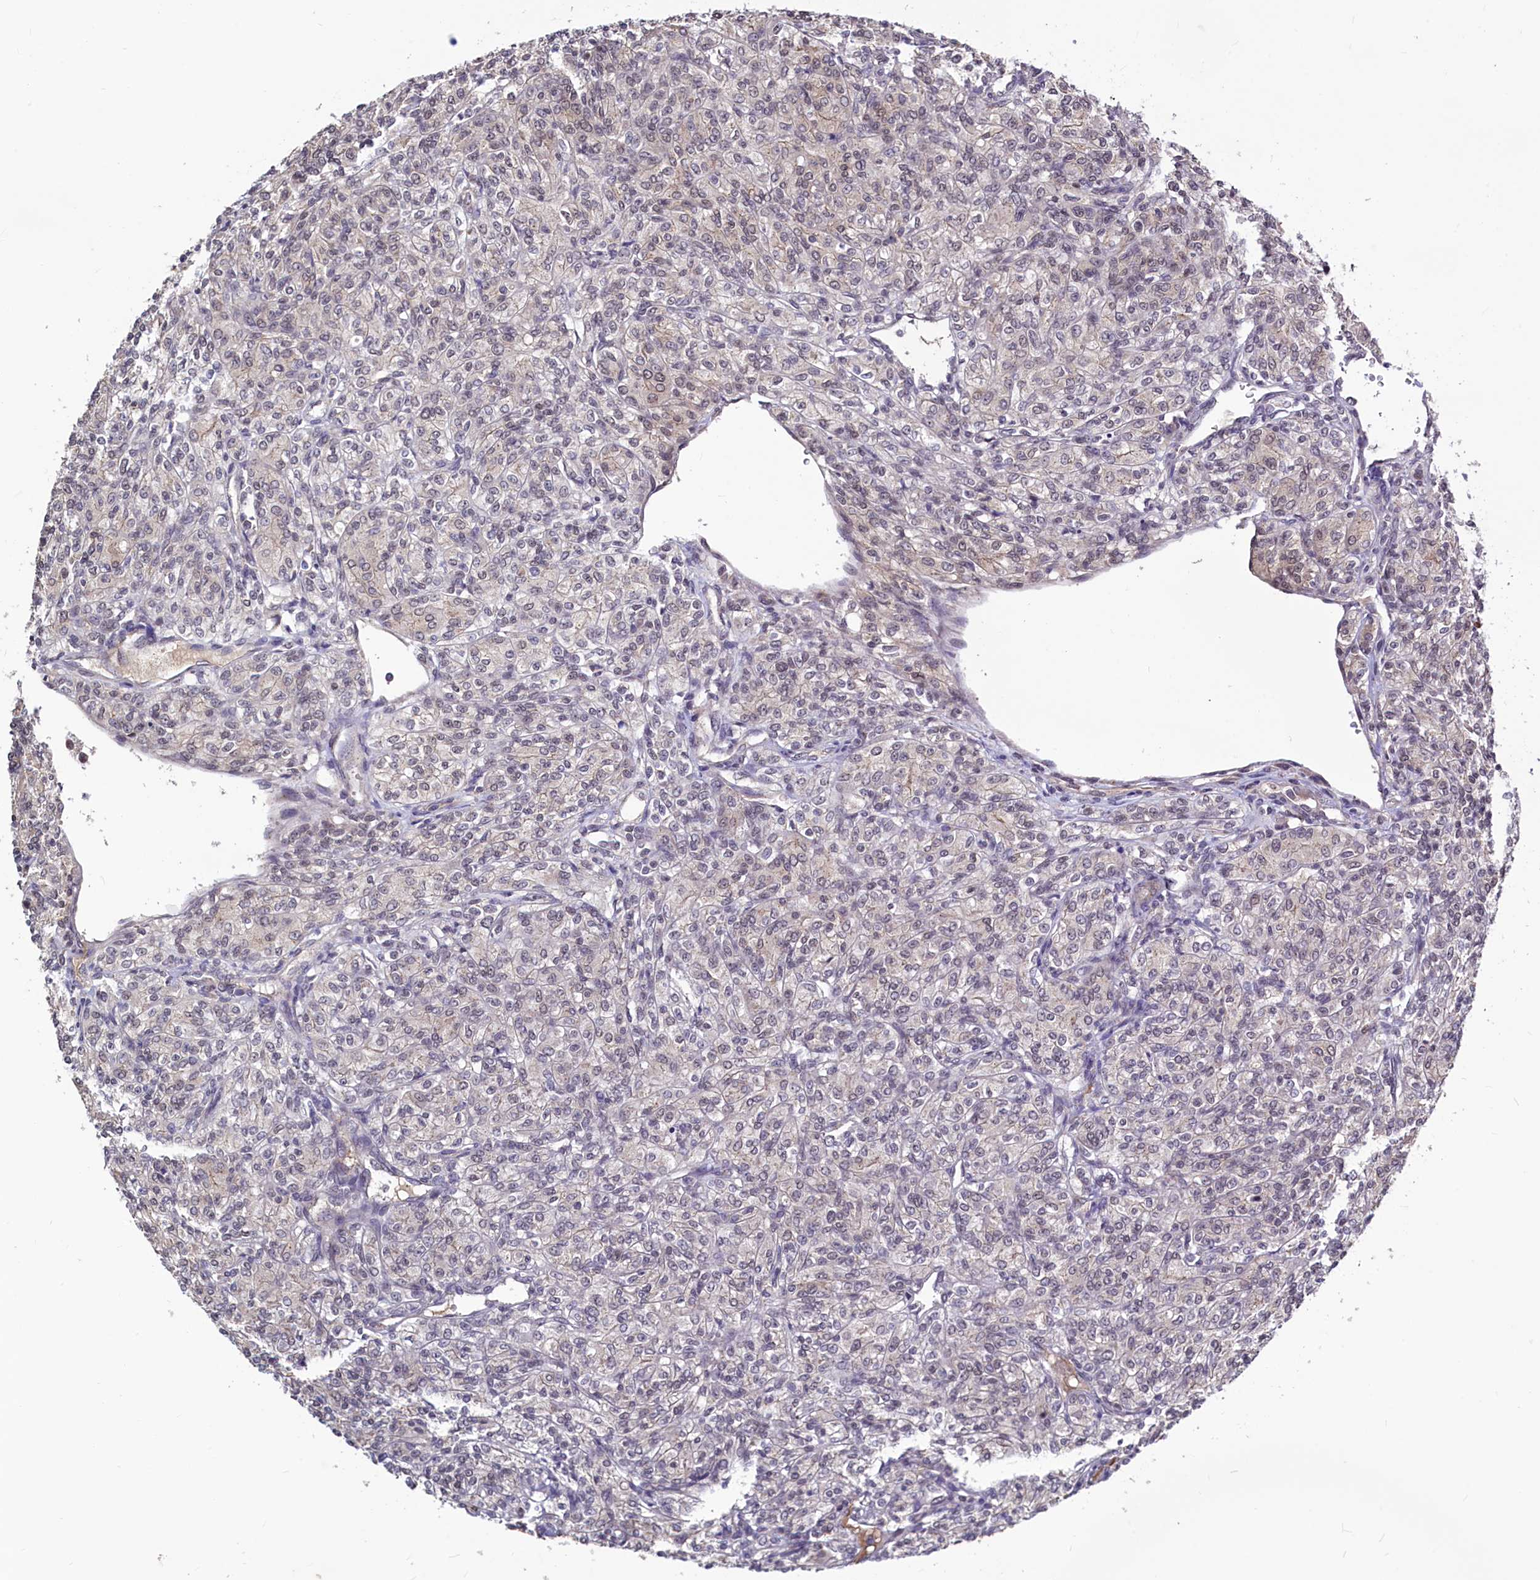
{"staining": {"intensity": "negative", "quantity": "none", "location": "none"}, "tissue": "renal cancer", "cell_type": "Tumor cells", "image_type": "cancer", "snomed": [{"axis": "morphology", "description": "Adenocarcinoma, NOS"}, {"axis": "topography", "description": "Kidney"}], "caption": "IHC micrograph of neoplastic tissue: renal cancer (adenocarcinoma) stained with DAB (3,3'-diaminobenzidine) exhibits no significant protein expression in tumor cells.", "gene": "SEC24C", "patient": {"sex": "male", "age": 77}}